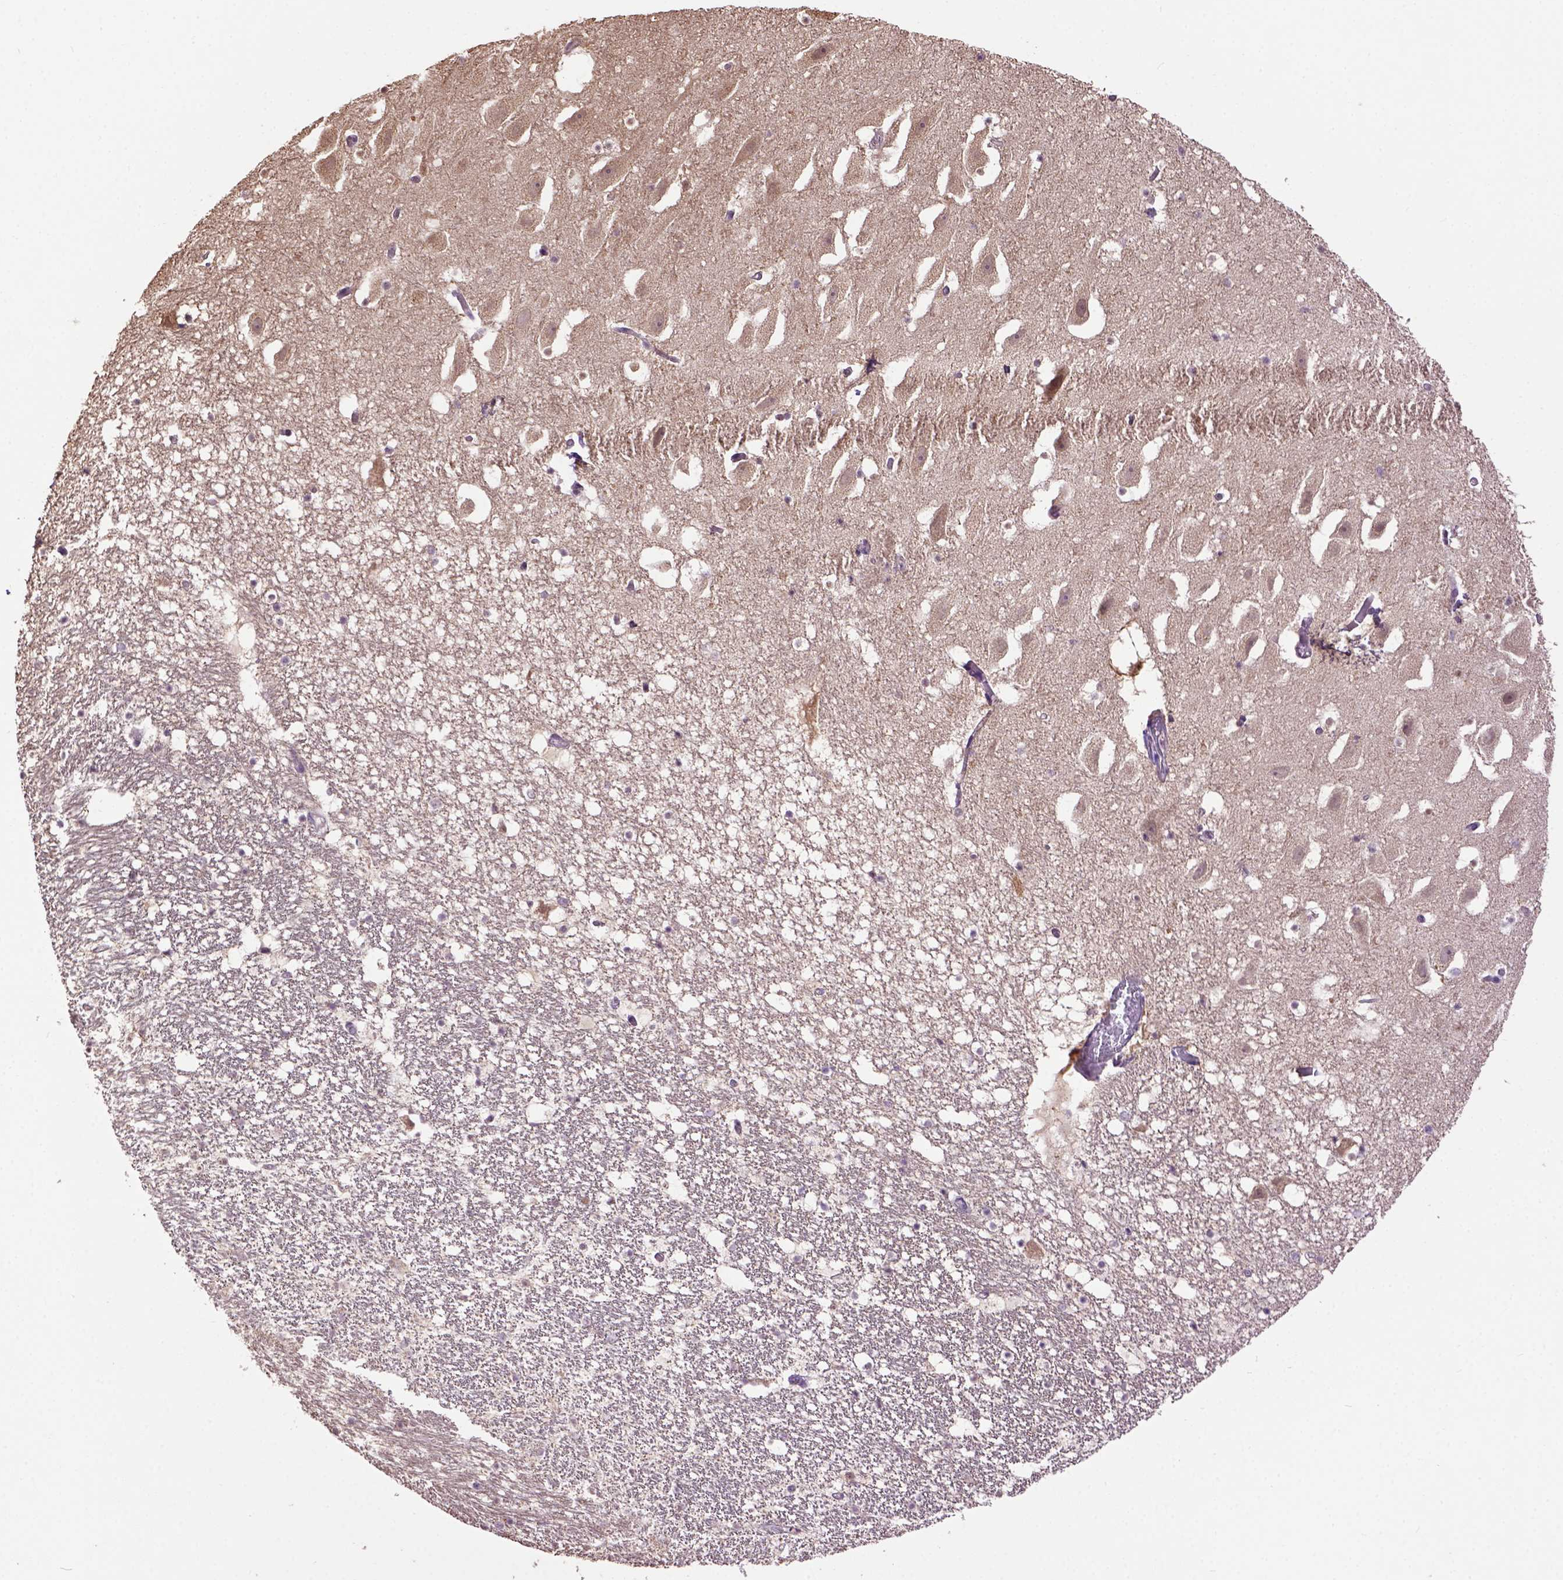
{"staining": {"intensity": "negative", "quantity": "none", "location": "none"}, "tissue": "hippocampus", "cell_type": "Glial cells", "image_type": "normal", "snomed": [{"axis": "morphology", "description": "Normal tissue, NOS"}, {"axis": "topography", "description": "Hippocampus"}], "caption": "Immunohistochemical staining of unremarkable hippocampus shows no significant positivity in glial cells. The staining is performed using DAB (3,3'-diaminobenzidine) brown chromogen with nuclei counter-stained in using hematoxylin.", "gene": "WDR17", "patient": {"sex": "male", "age": 26}}